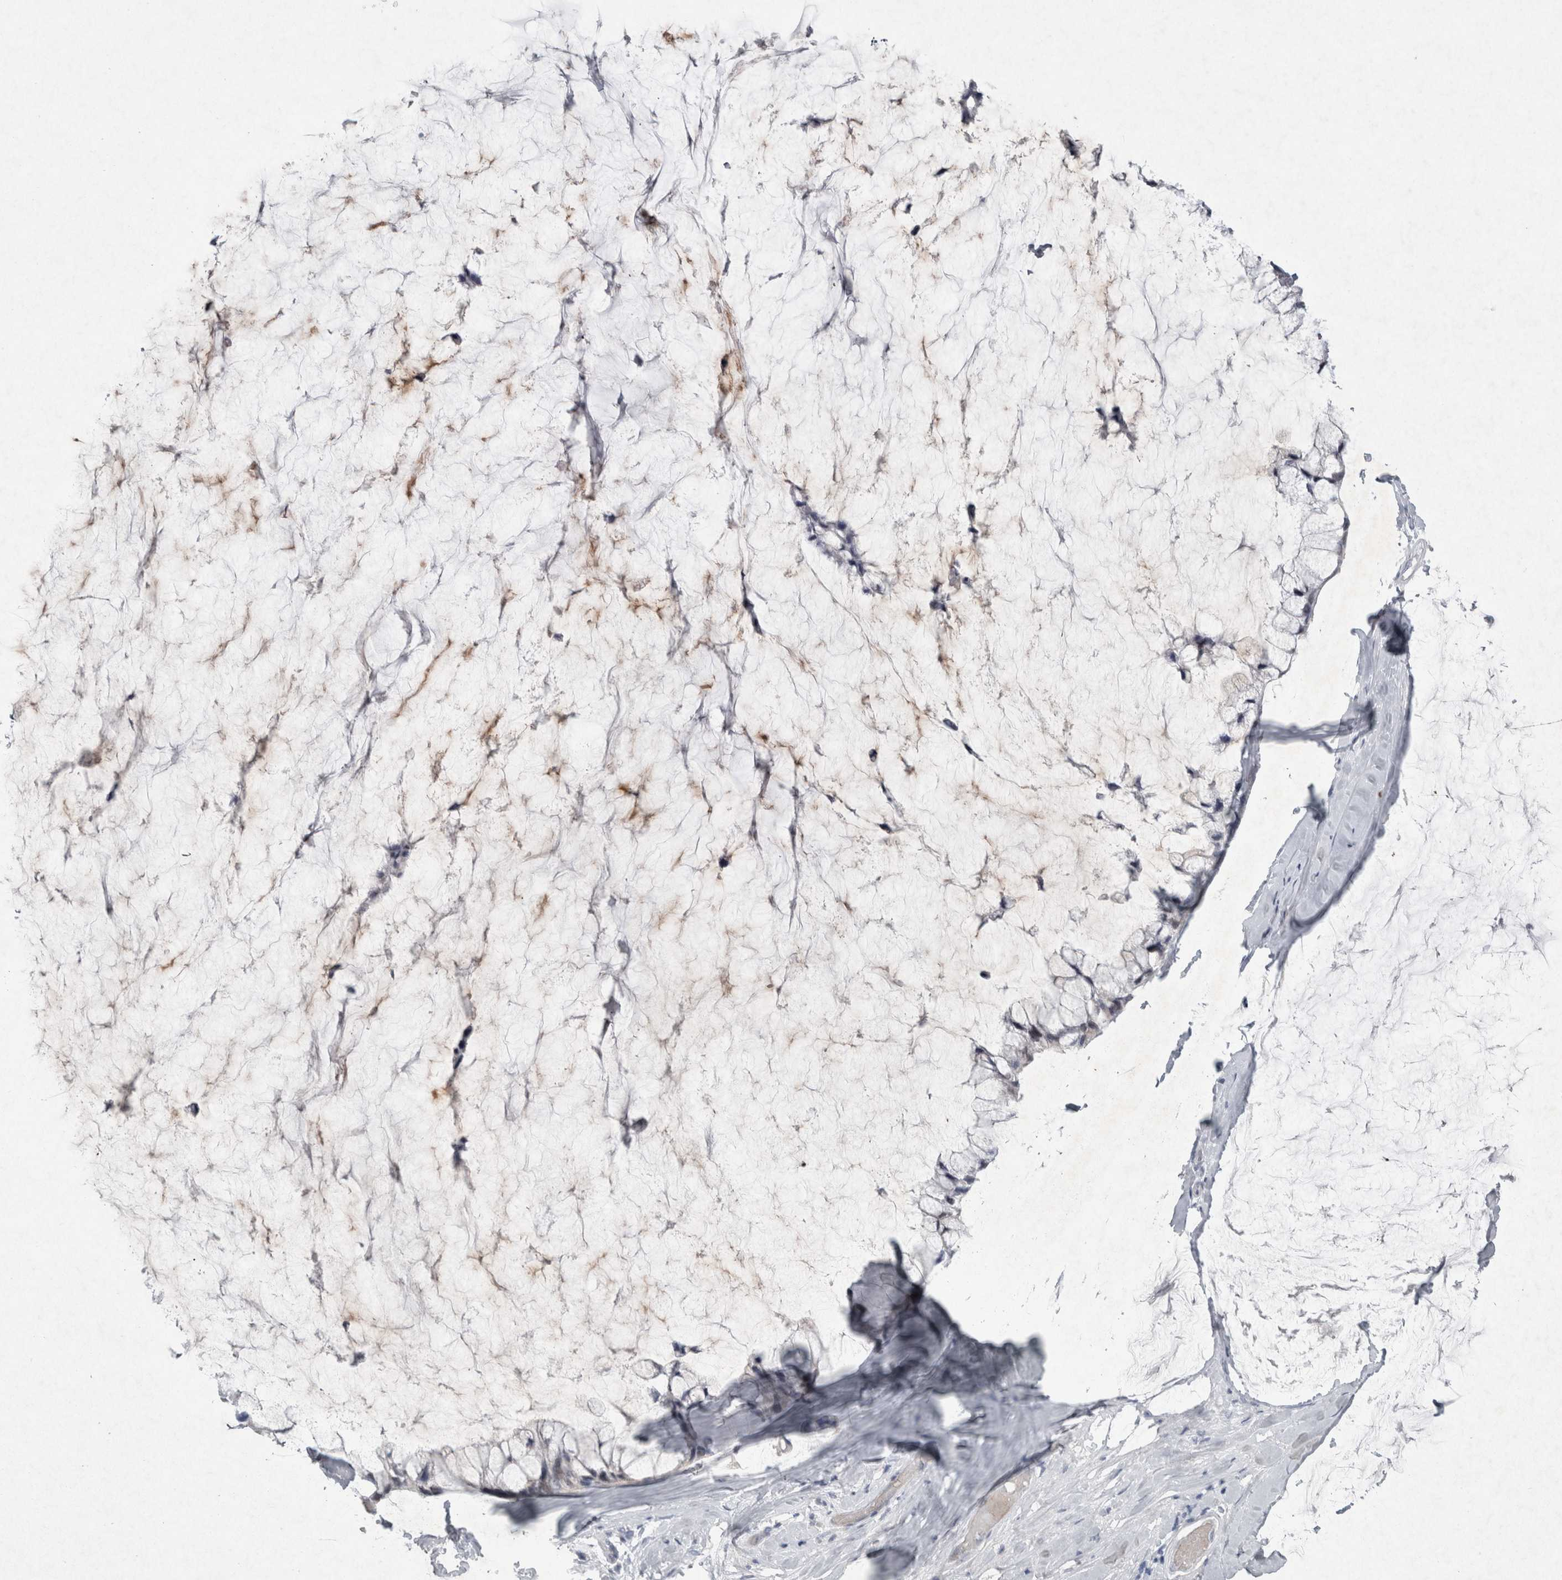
{"staining": {"intensity": "negative", "quantity": "none", "location": "none"}, "tissue": "ovarian cancer", "cell_type": "Tumor cells", "image_type": "cancer", "snomed": [{"axis": "morphology", "description": "Cystadenocarcinoma, mucinous, NOS"}, {"axis": "topography", "description": "Ovary"}], "caption": "Human ovarian mucinous cystadenocarcinoma stained for a protein using immunohistochemistry (IHC) demonstrates no positivity in tumor cells.", "gene": "PDX1", "patient": {"sex": "female", "age": 39}}